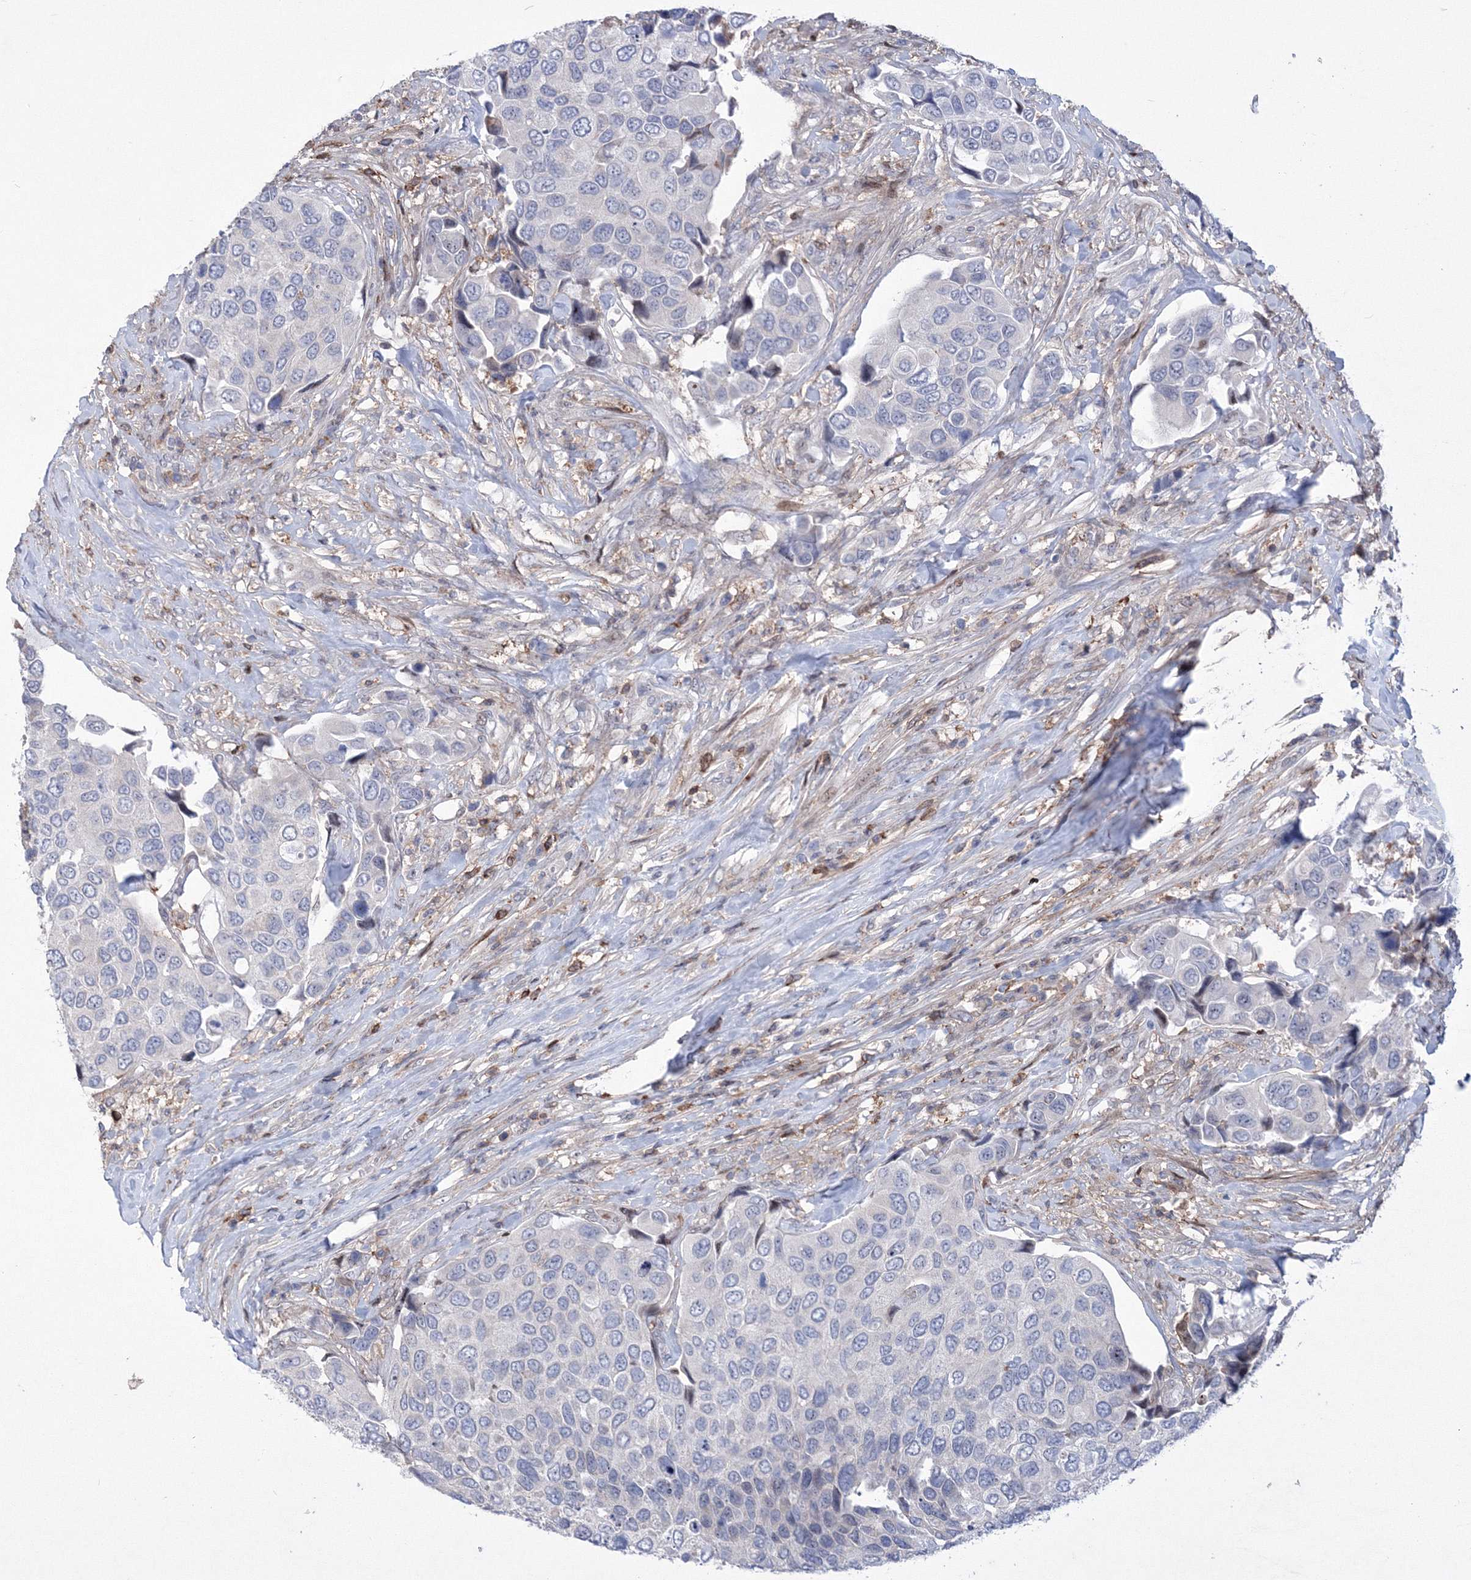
{"staining": {"intensity": "negative", "quantity": "none", "location": "none"}, "tissue": "urothelial cancer", "cell_type": "Tumor cells", "image_type": "cancer", "snomed": [{"axis": "morphology", "description": "Urothelial carcinoma, High grade"}, {"axis": "topography", "description": "Urinary bladder"}], "caption": "DAB immunohistochemical staining of human urothelial cancer shows no significant staining in tumor cells.", "gene": "RNPEPL1", "patient": {"sex": "male", "age": 74}}